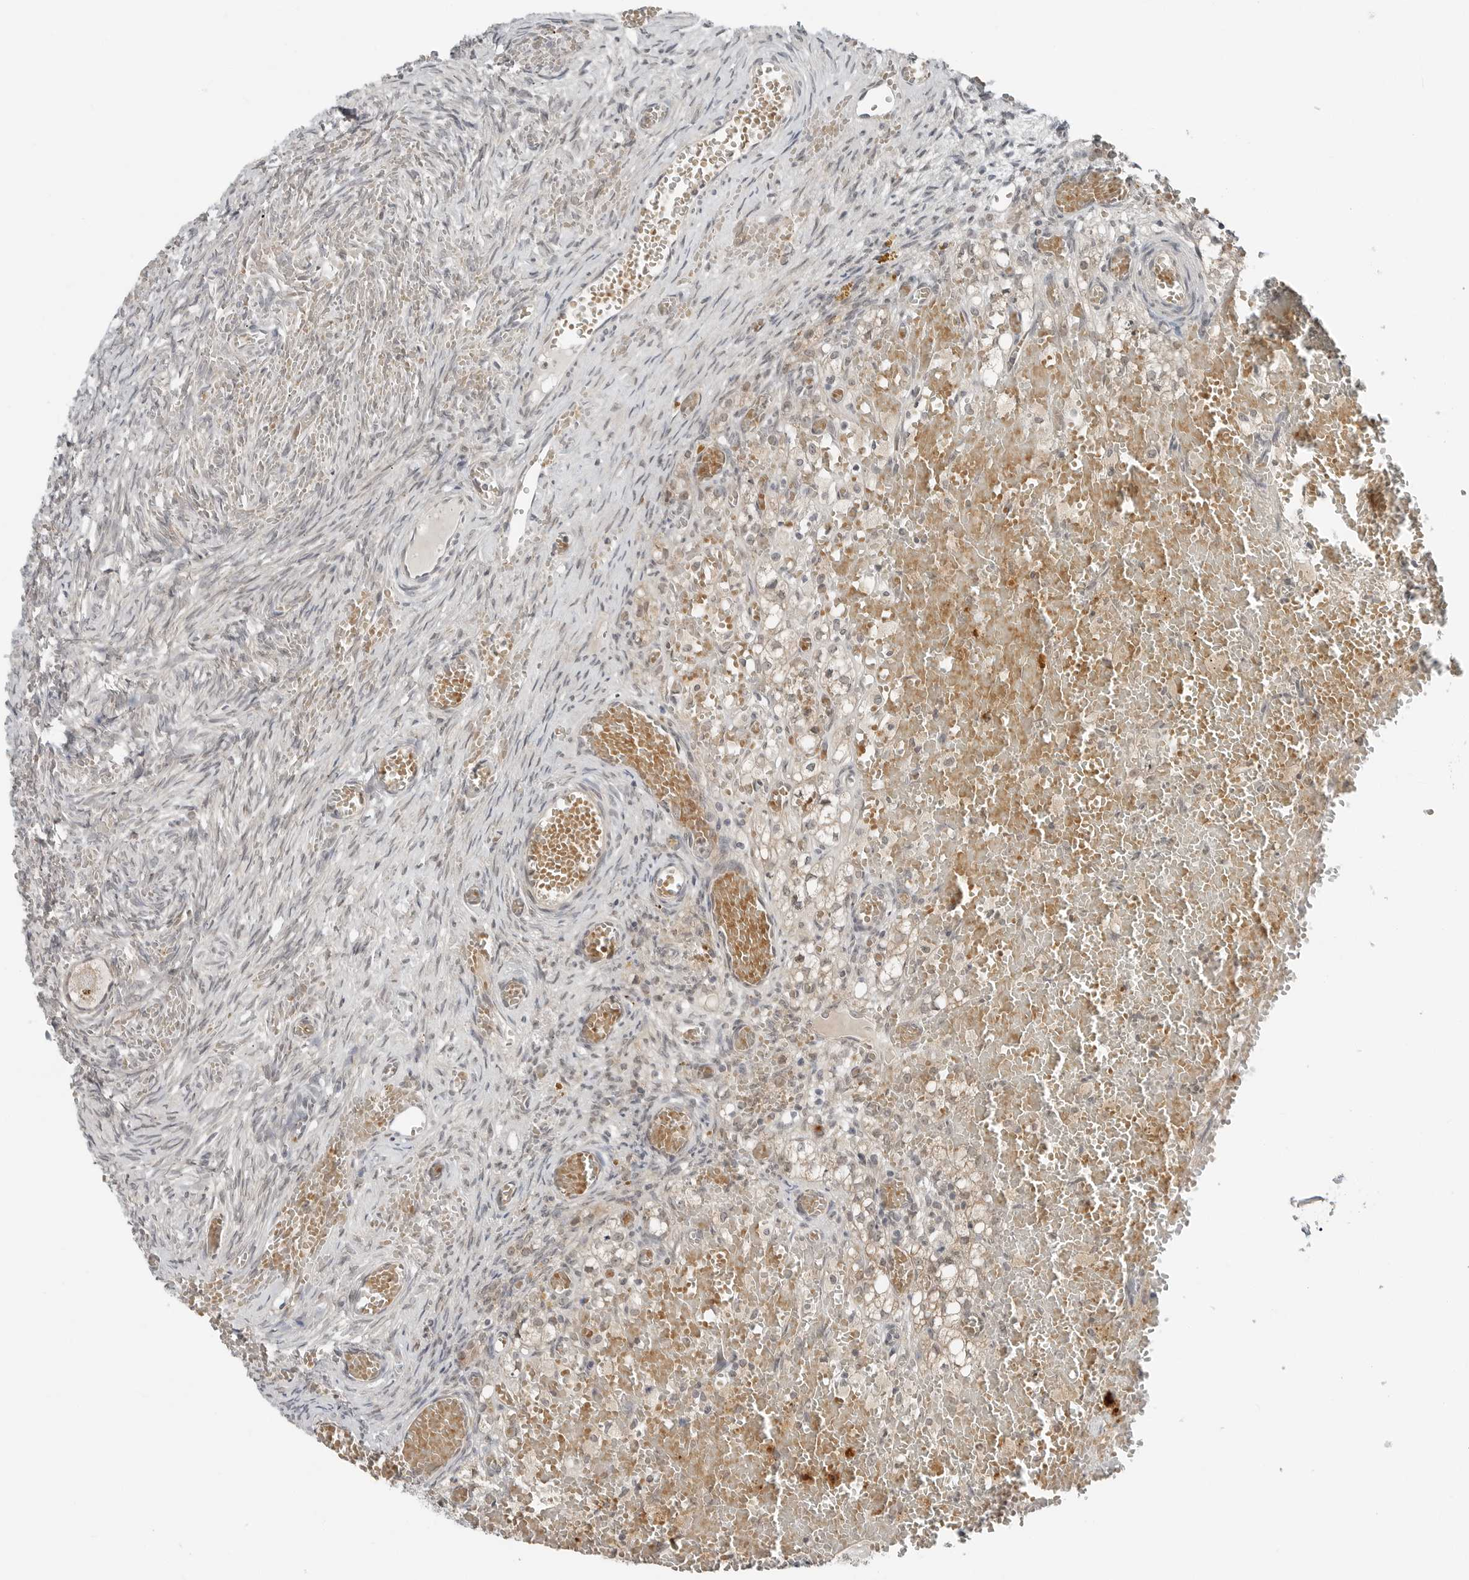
{"staining": {"intensity": "weak", "quantity": "<25%", "location": "cytoplasmic/membranous"}, "tissue": "ovary", "cell_type": "Follicle cells", "image_type": "normal", "snomed": [{"axis": "morphology", "description": "Adenocarcinoma, NOS"}, {"axis": "topography", "description": "Endometrium"}], "caption": "An IHC histopathology image of unremarkable ovary is shown. There is no staining in follicle cells of ovary. The staining was performed using DAB to visualize the protein expression in brown, while the nuclei were stained in blue with hematoxylin (Magnification: 20x).", "gene": "FCRLB", "patient": {"sex": "female", "age": 32}}